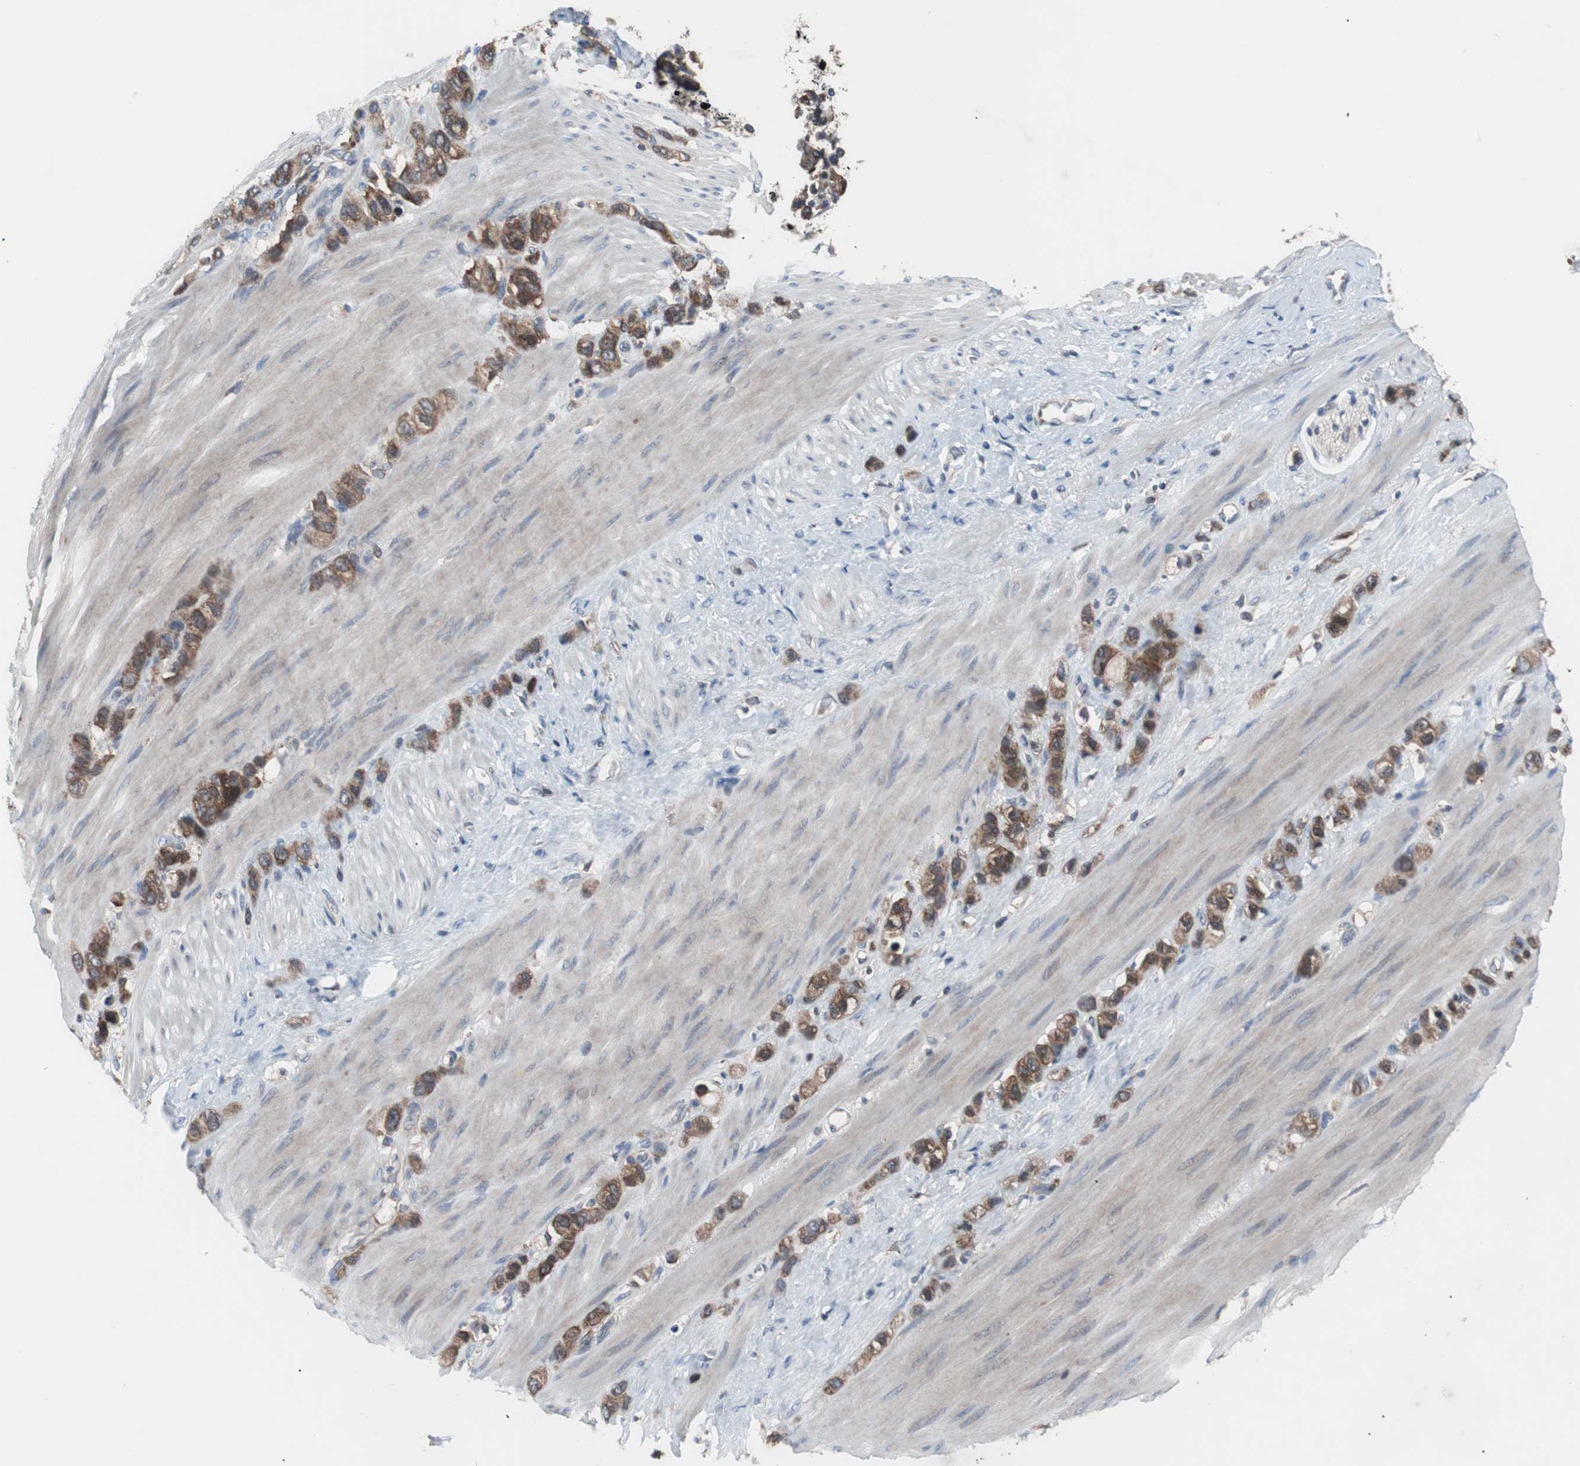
{"staining": {"intensity": "moderate", "quantity": ">75%", "location": "cytoplasmic/membranous"}, "tissue": "stomach cancer", "cell_type": "Tumor cells", "image_type": "cancer", "snomed": [{"axis": "morphology", "description": "Normal tissue, NOS"}, {"axis": "morphology", "description": "Adenocarcinoma, NOS"}, {"axis": "morphology", "description": "Adenocarcinoma, High grade"}, {"axis": "topography", "description": "Stomach, upper"}, {"axis": "topography", "description": "Stomach"}], "caption": "A high-resolution photomicrograph shows immunohistochemistry (IHC) staining of stomach cancer, which displays moderate cytoplasmic/membranous expression in approximately >75% of tumor cells.", "gene": "PAK1", "patient": {"sex": "female", "age": 65}}